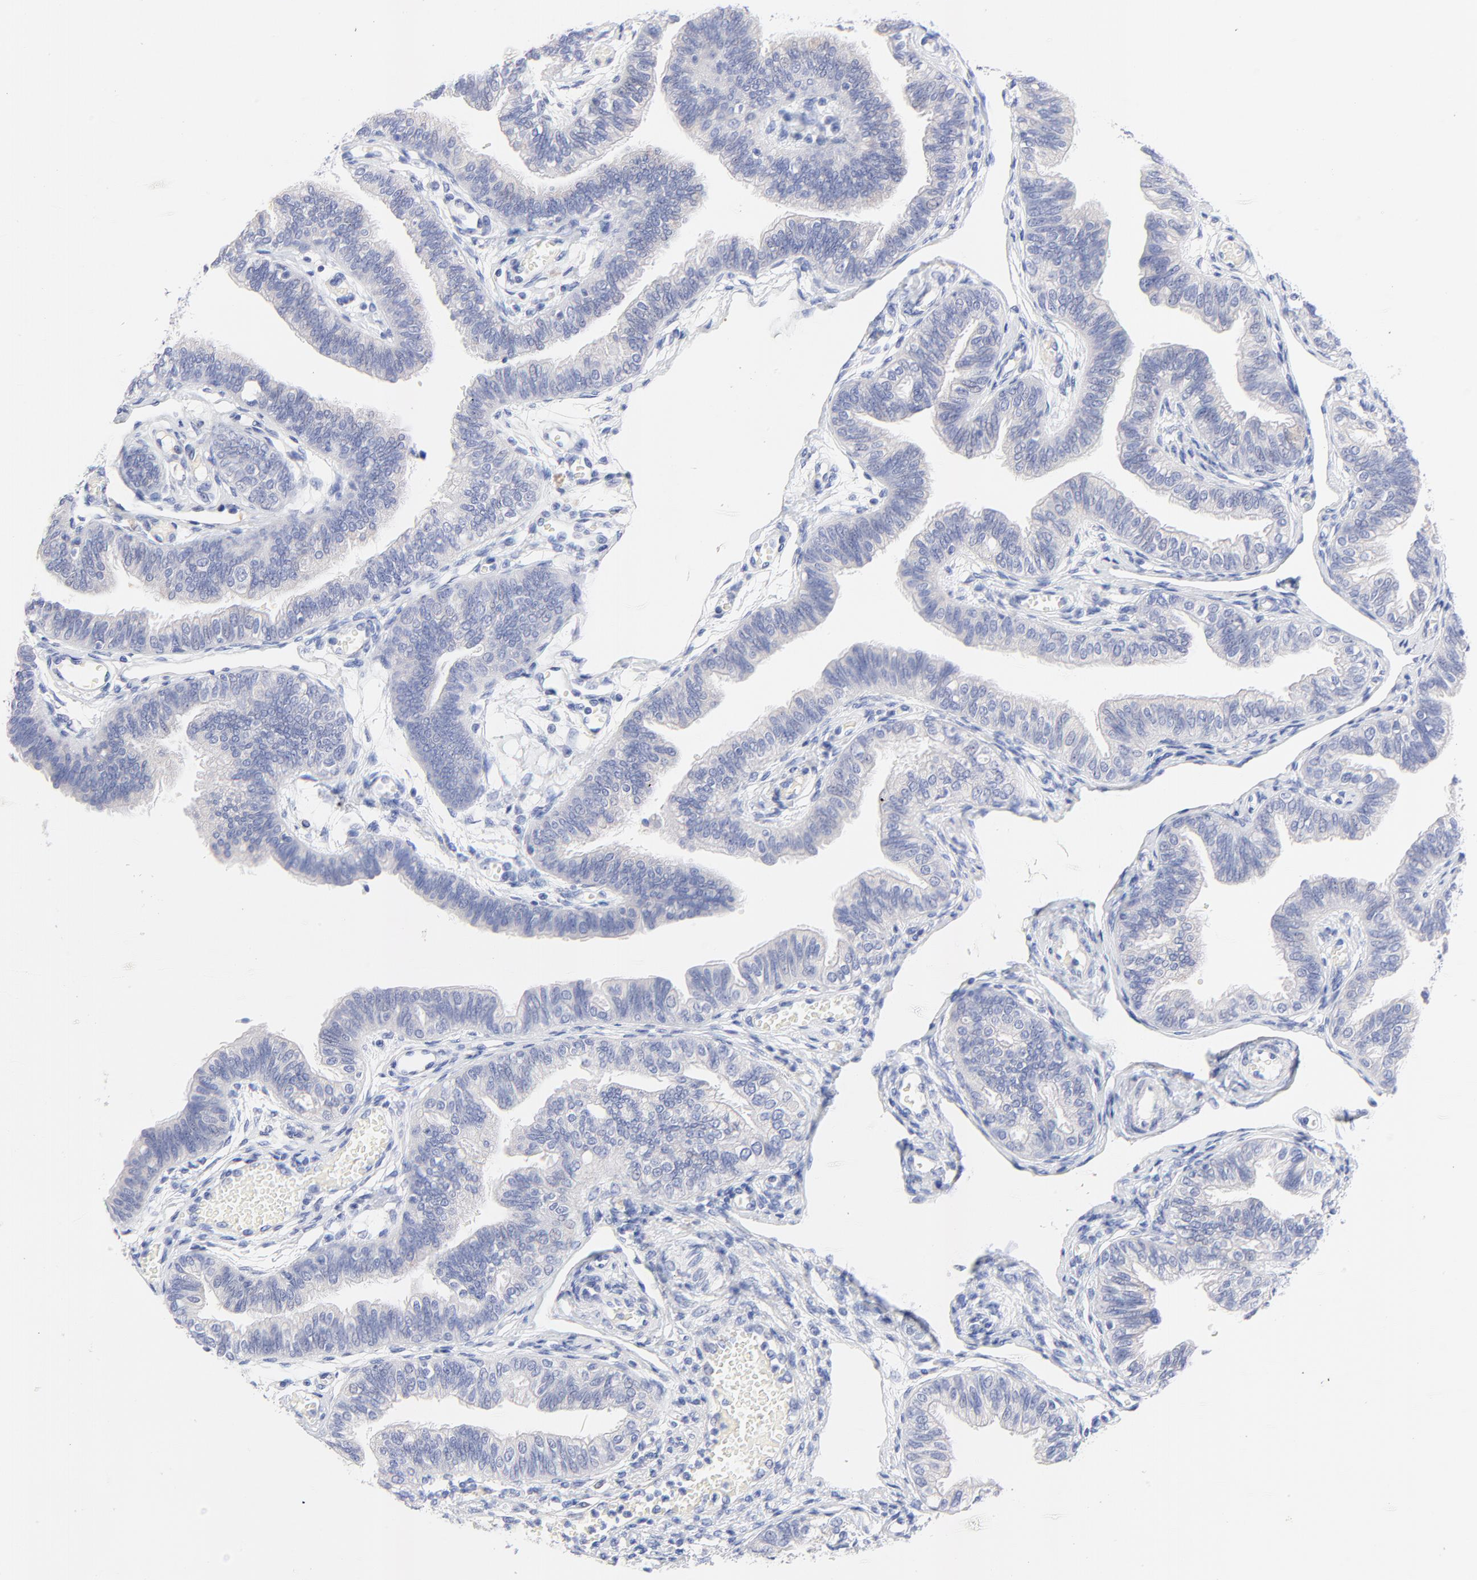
{"staining": {"intensity": "moderate", "quantity": "<25%", "location": "cytoplasmic/membranous"}, "tissue": "fallopian tube", "cell_type": "Glandular cells", "image_type": "normal", "snomed": [{"axis": "morphology", "description": "Normal tissue, NOS"}, {"axis": "morphology", "description": "Dermoid, NOS"}, {"axis": "topography", "description": "Fallopian tube"}], "caption": "The image reveals immunohistochemical staining of benign fallopian tube. There is moderate cytoplasmic/membranous expression is appreciated in about <25% of glandular cells. (Stains: DAB (3,3'-diaminobenzidine) in brown, nuclei in blue, Microscopy: brightfield microscopy at high magnification).", "gene": "FBXO10", "patient": {"sex": "female", "age": 33}}